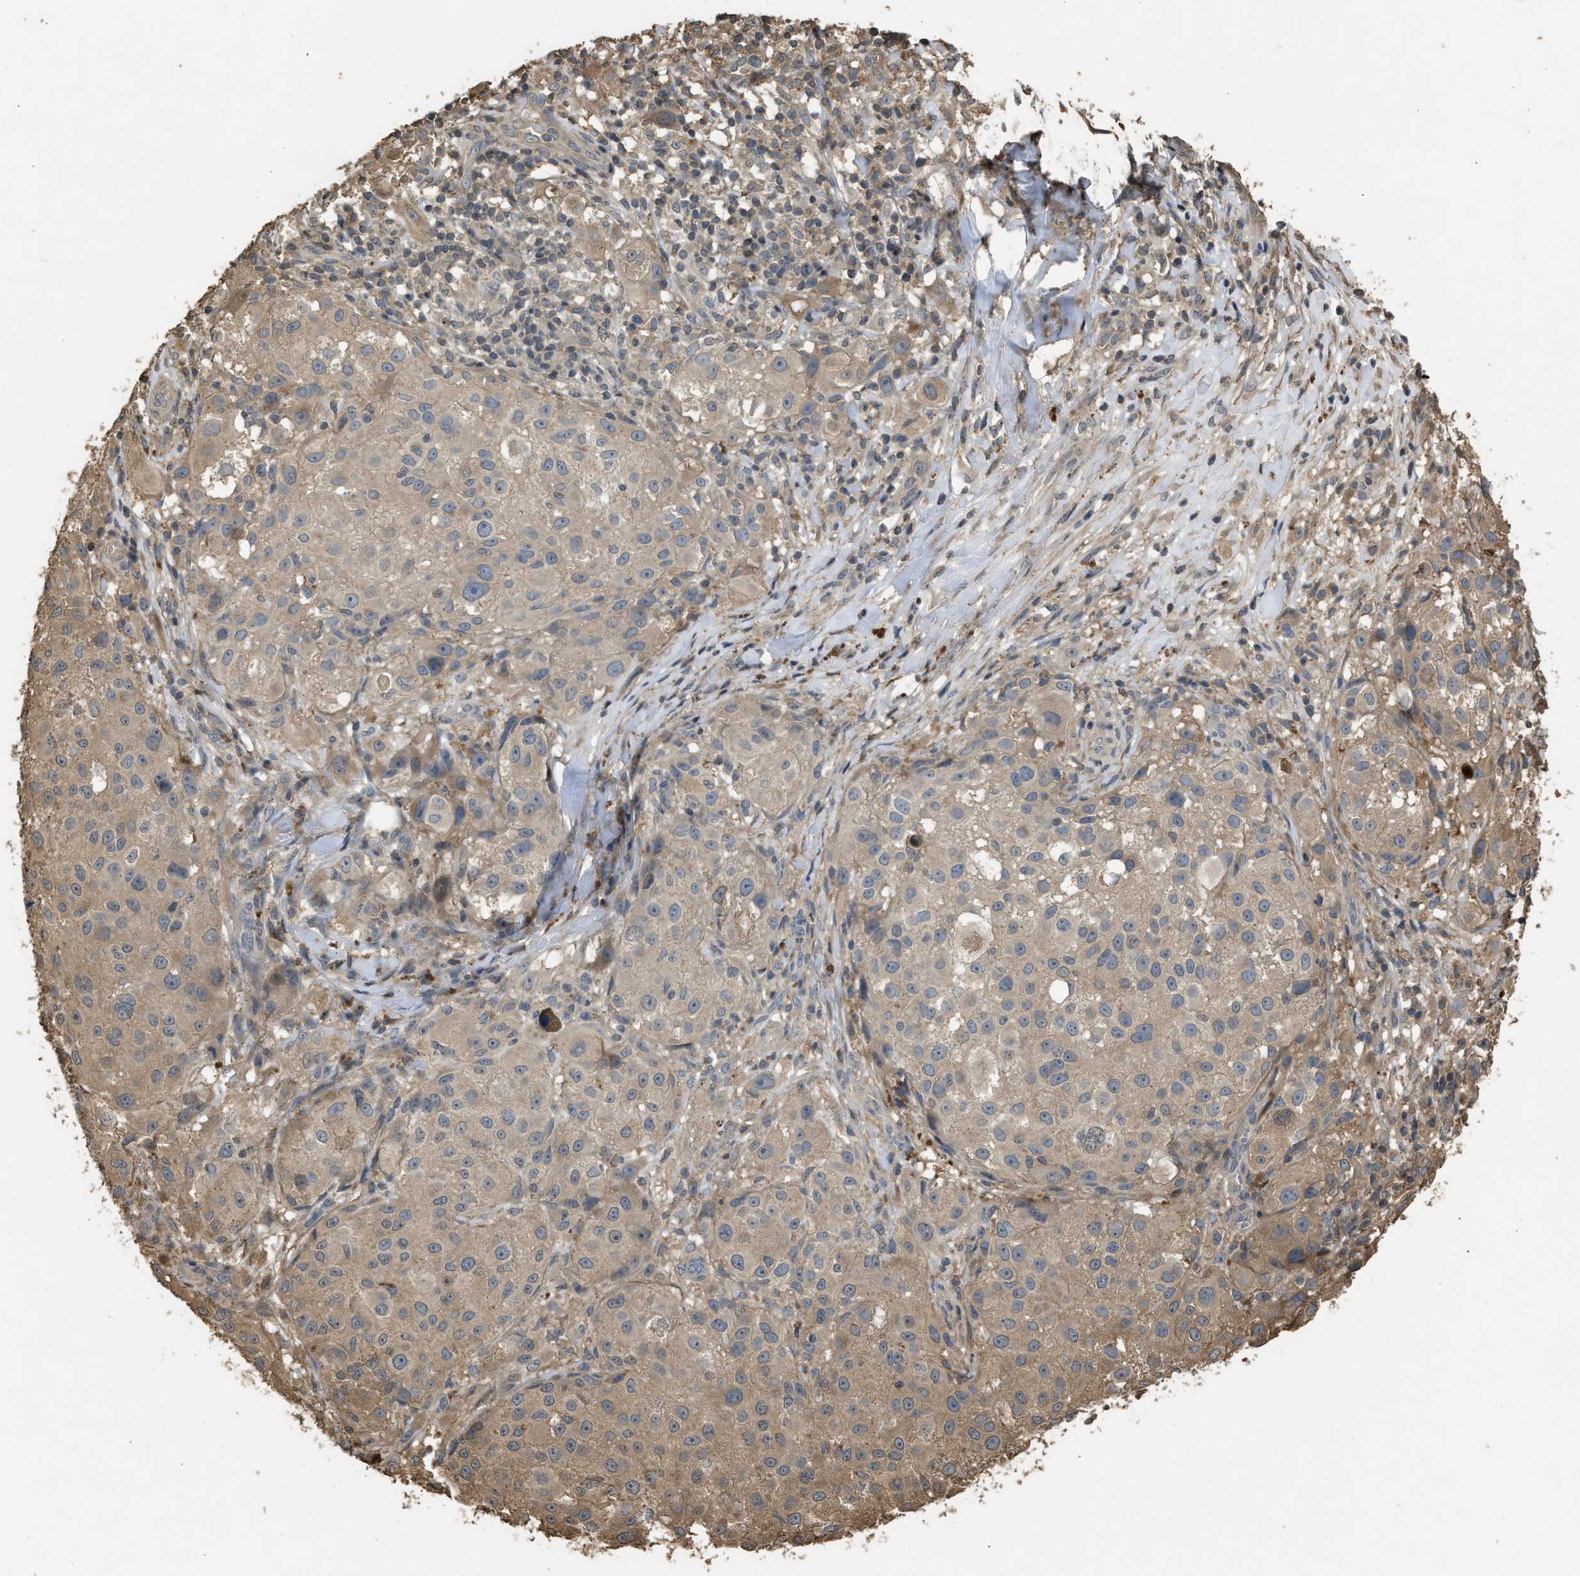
{"staining": {"intensity": "weak", "quantity": ">75%", "location": "cytoplasmic/membranous"}, "tissue": "melanoma", "cell_type": "Tumor cells", "image_type": "cancer", "snomed": [{"axis": "morphology", "description": "Necrosis, NOS"}, {"axis": "morphology", "description": "Malignant melanoma, NOS"}, {"axis": "topography", "description": "Skin"}], "caption": "IHC of human malignant melanoma reveals low levels of weak cytoplasmic/membranous staining in about >75% of tumor cells. (DAB (3,3'-diaminobenzidine) IHC, brown staining for protein, blue staining for nuclei).", "gene": "ARHGDIA", "patient": {"sex": "female", "age": 87}}